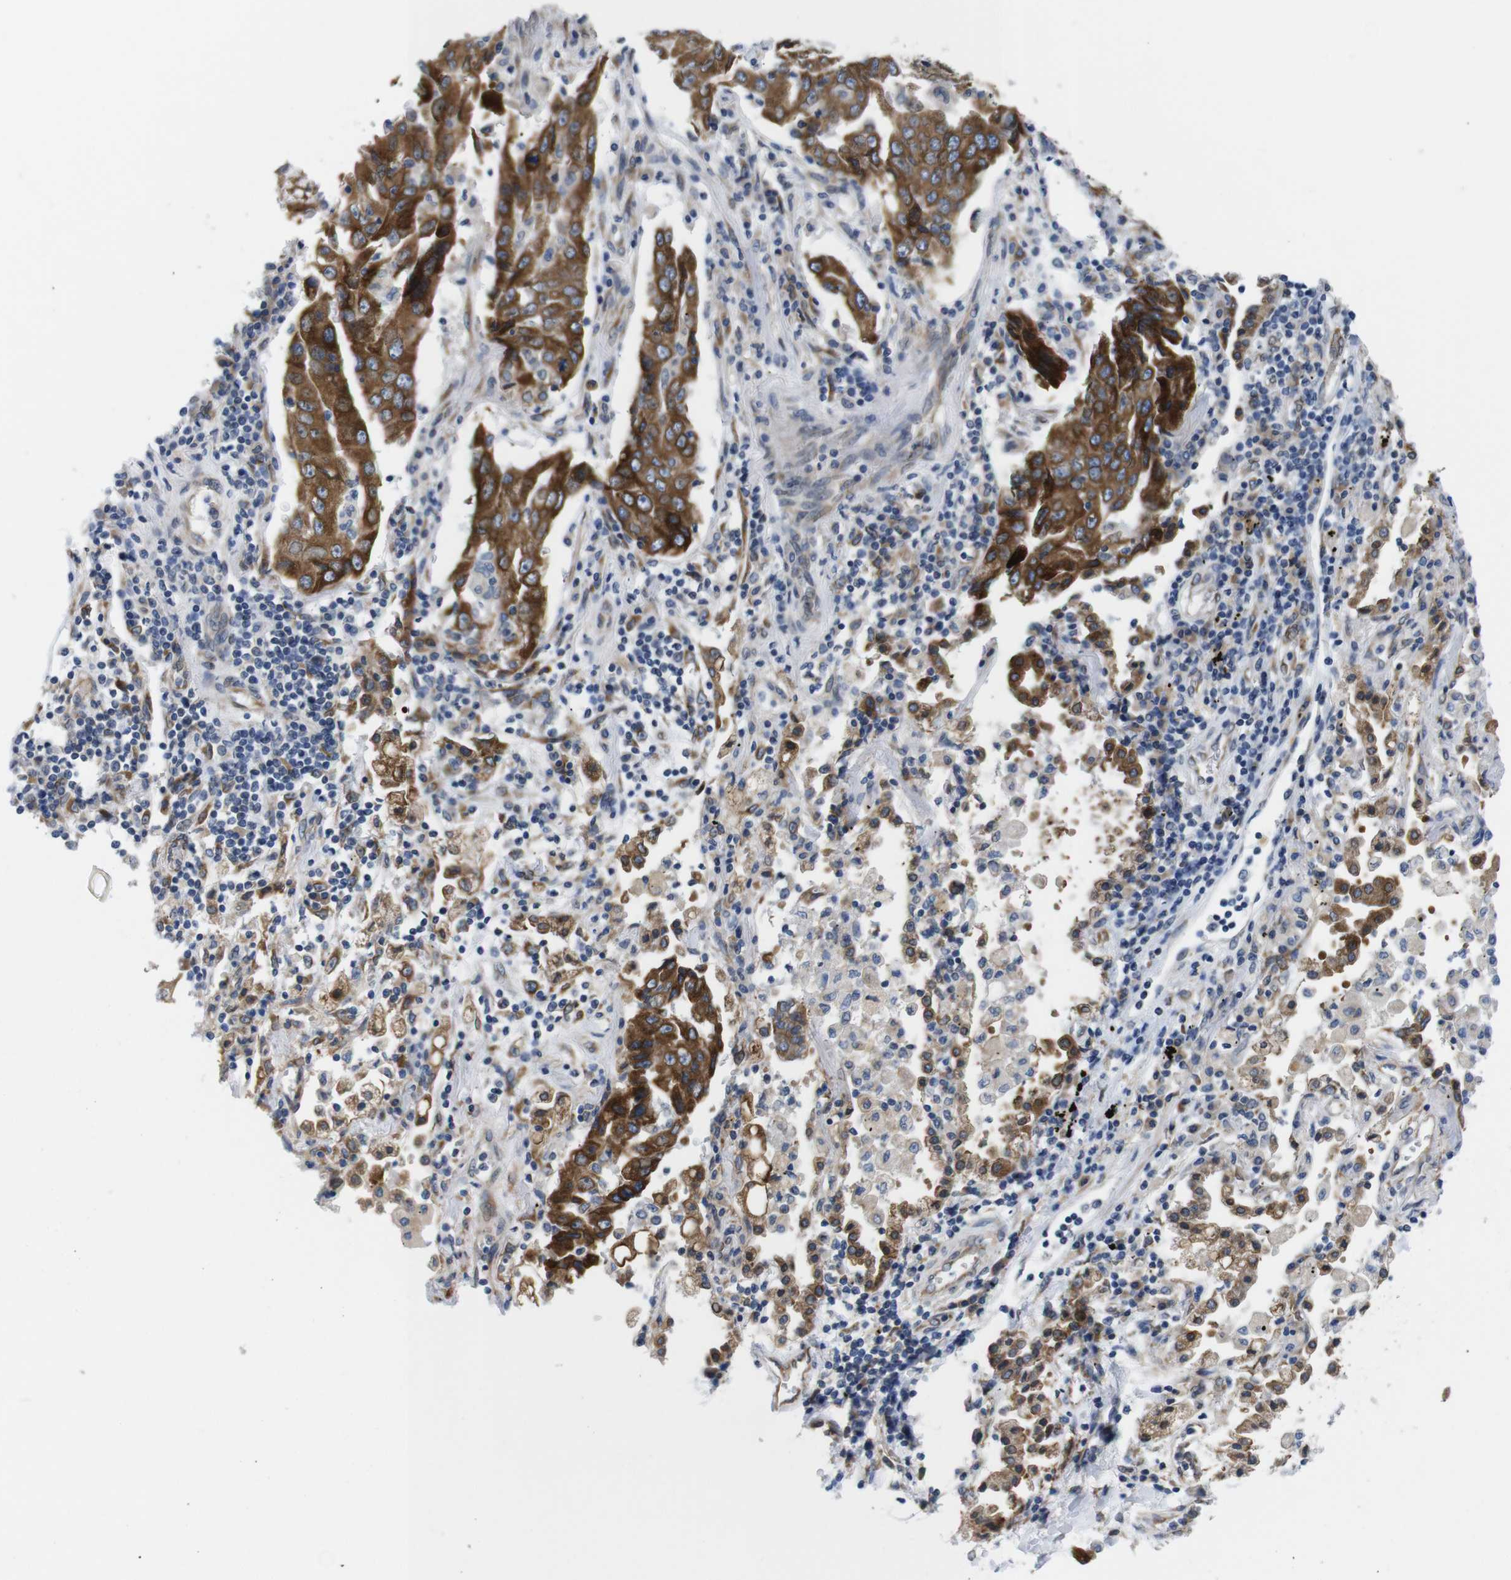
{"staining": {"intensity": "strong", "quantity": ">75%", "location": "cytoplasmic/membranous"}, "tissue": "lung cancer", "cell_type": "Tumor cells", "image_type": "cancer", "snomed": [{"axis": "morphology", "description": "Adenocarcinoma, NOS"}, {"axis": "topography", "description": "Lung"}], "caption": "IHC of lung cancer displays high levels of strong cytoplasmic/membranous positivity in approximately >75% of tumor cells. Nuclei are stained in blue.", "gene": "HACD3", "patient": {"sex": "female", "age": 65}}